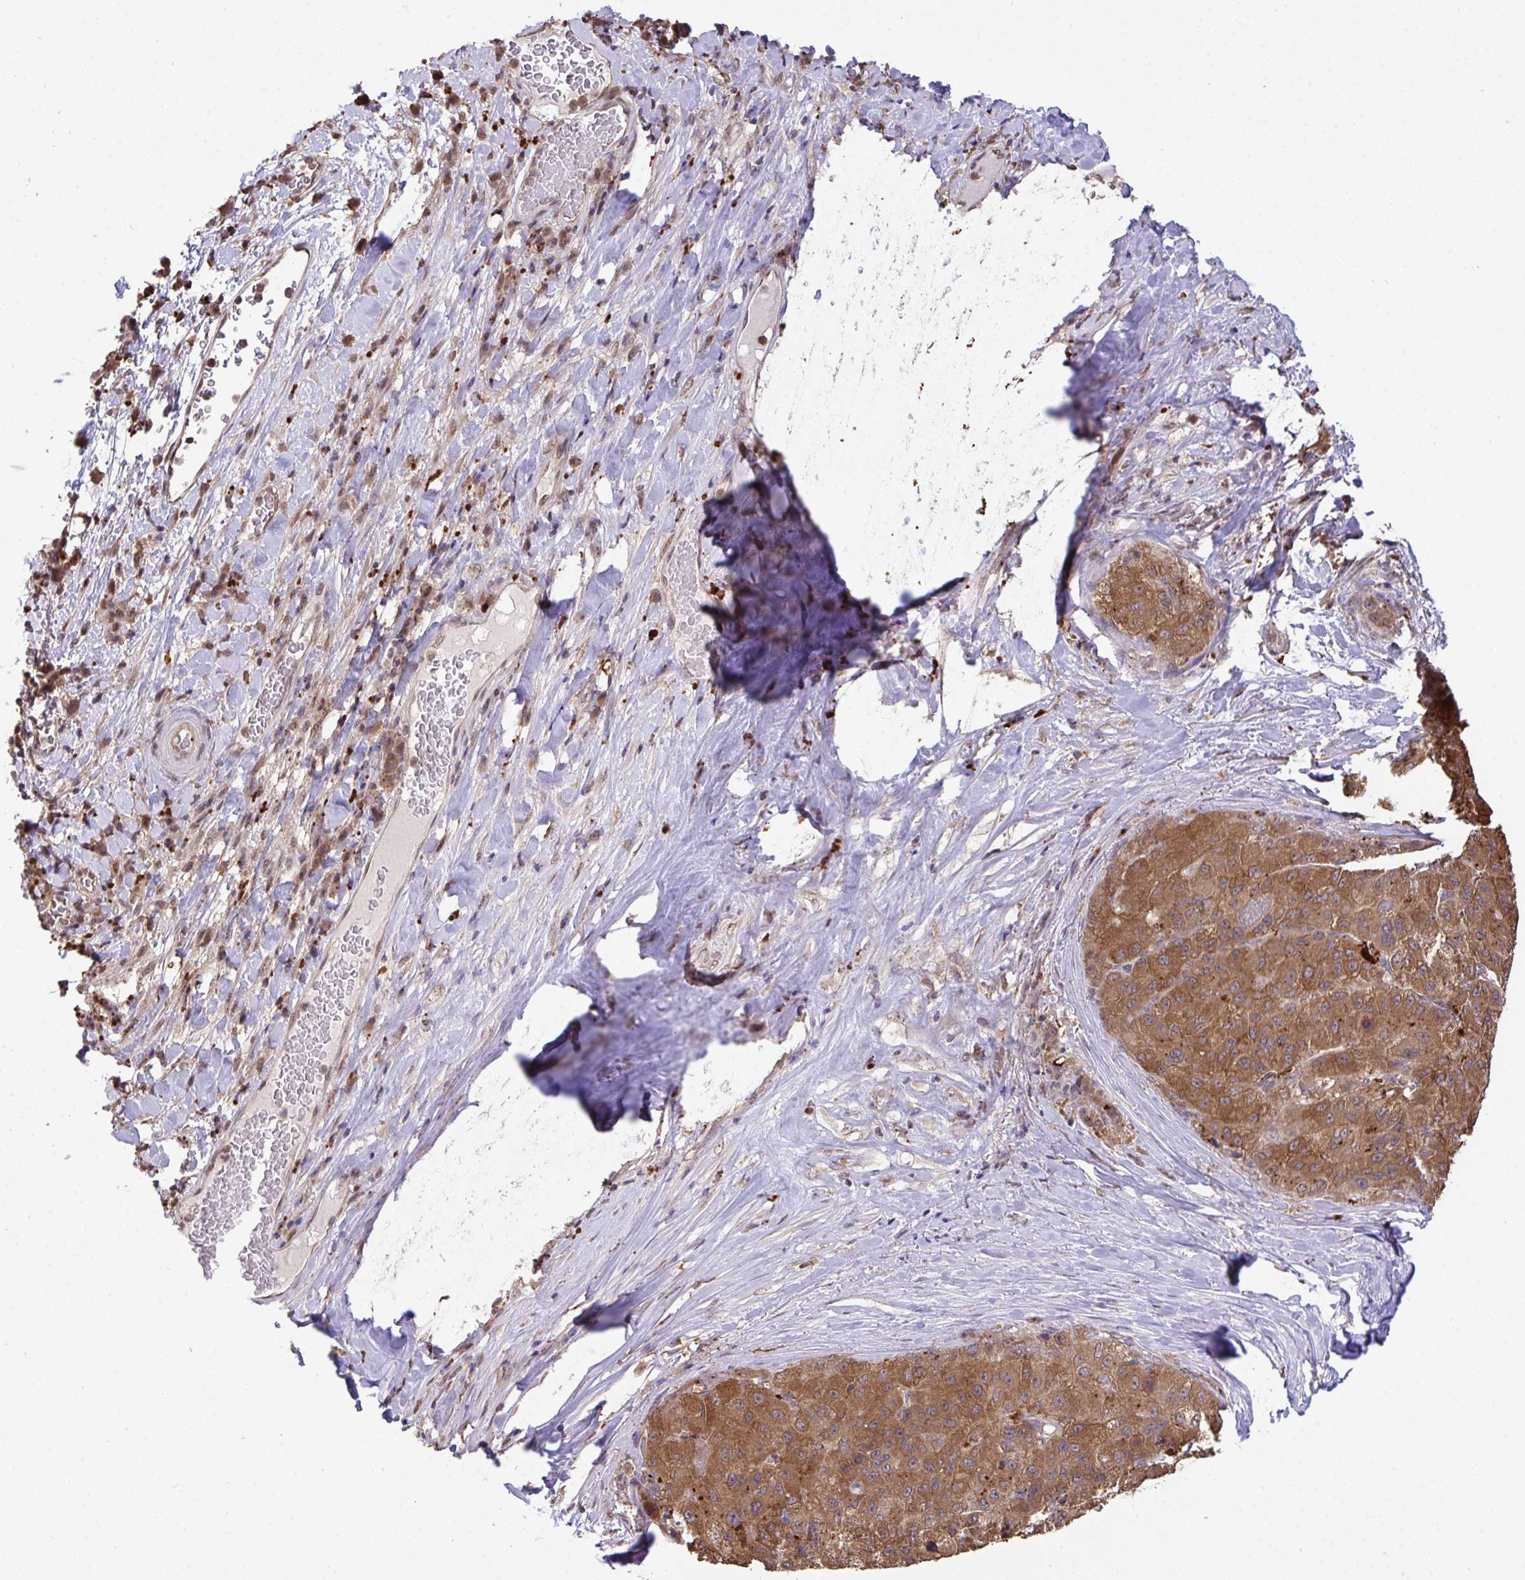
{"staining": {"intensity": "strong", "quantity": ">75%", "location": "cytoplasmic/membranous"}, "tissue": "liver cancer", "cell_type": "Tumor cells", "image_type": "cancer", "snomed": [{"axis": "morphology", "description": "Carcinoma, Hepatocellular, NOS"}, {"axis": "topography", "description": "Liver"}], "caption": "This is an image of immunohistochemistry staining of liver cancer, which shows strong staining in the cytoplasmic/membranous of tumor cells.", "gene": "C12orf57", "patient": {"sex": "male", "age": 80}}